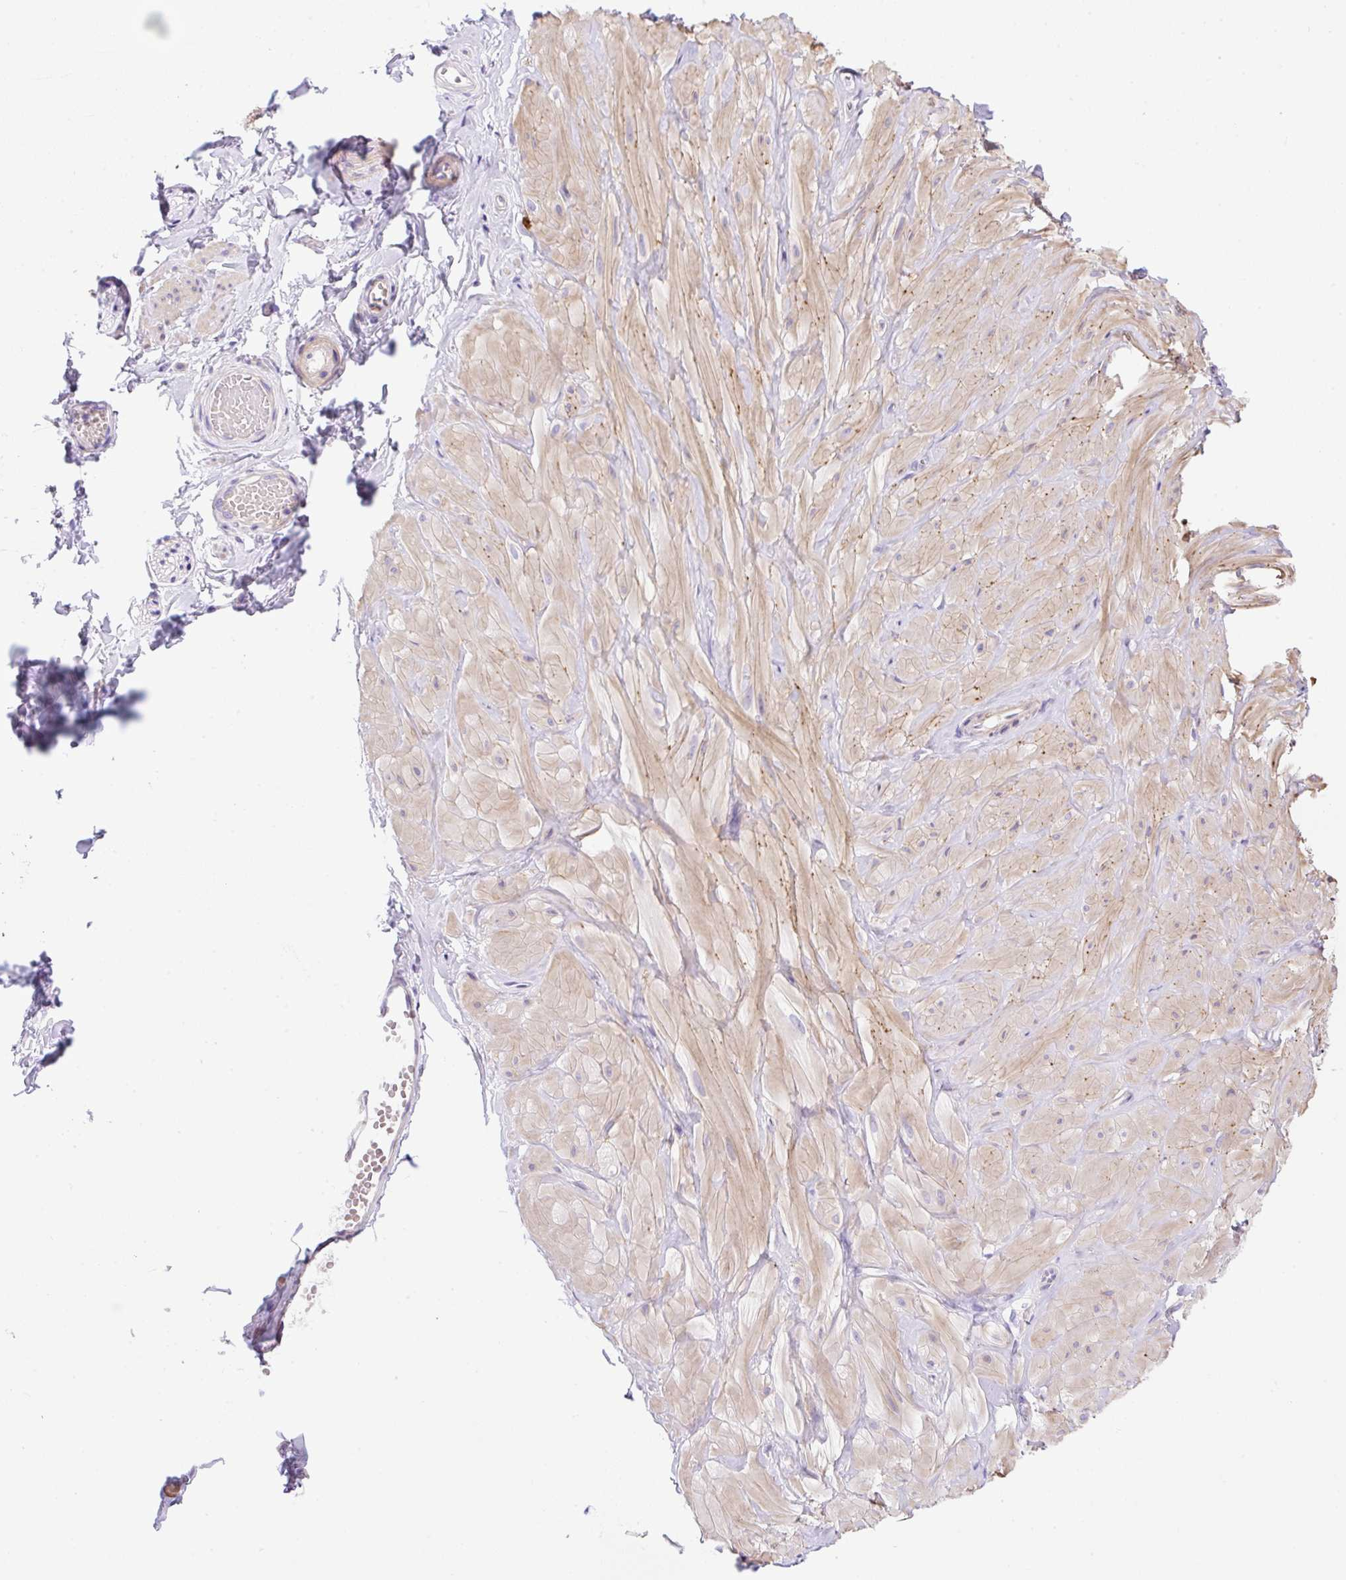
{"staining": {"intensity": "negative", "quantity": "none", "location": "none"}, "tissue": "adipose tissue", "cell_type": "Adipocytes", "image_type": "normal", "snomed": [{"axis": "morphology", "description": "Normal tissue, NOS"}, {"axis": "topography", "description": "Soft tissue"}, {"axis": "topography", "description": "Adipose tissue"}, {"axis": "topography", "description": "Vascular tissue"}, {"axis": "topography", "description": "Peripheral nerve tissue"}], "caption": "Protein analysis of benign adipose tissue displays no significant positivity in adipocytes.", "gene": "NPTN", "patient": {"sex": "male", "age": 29}}